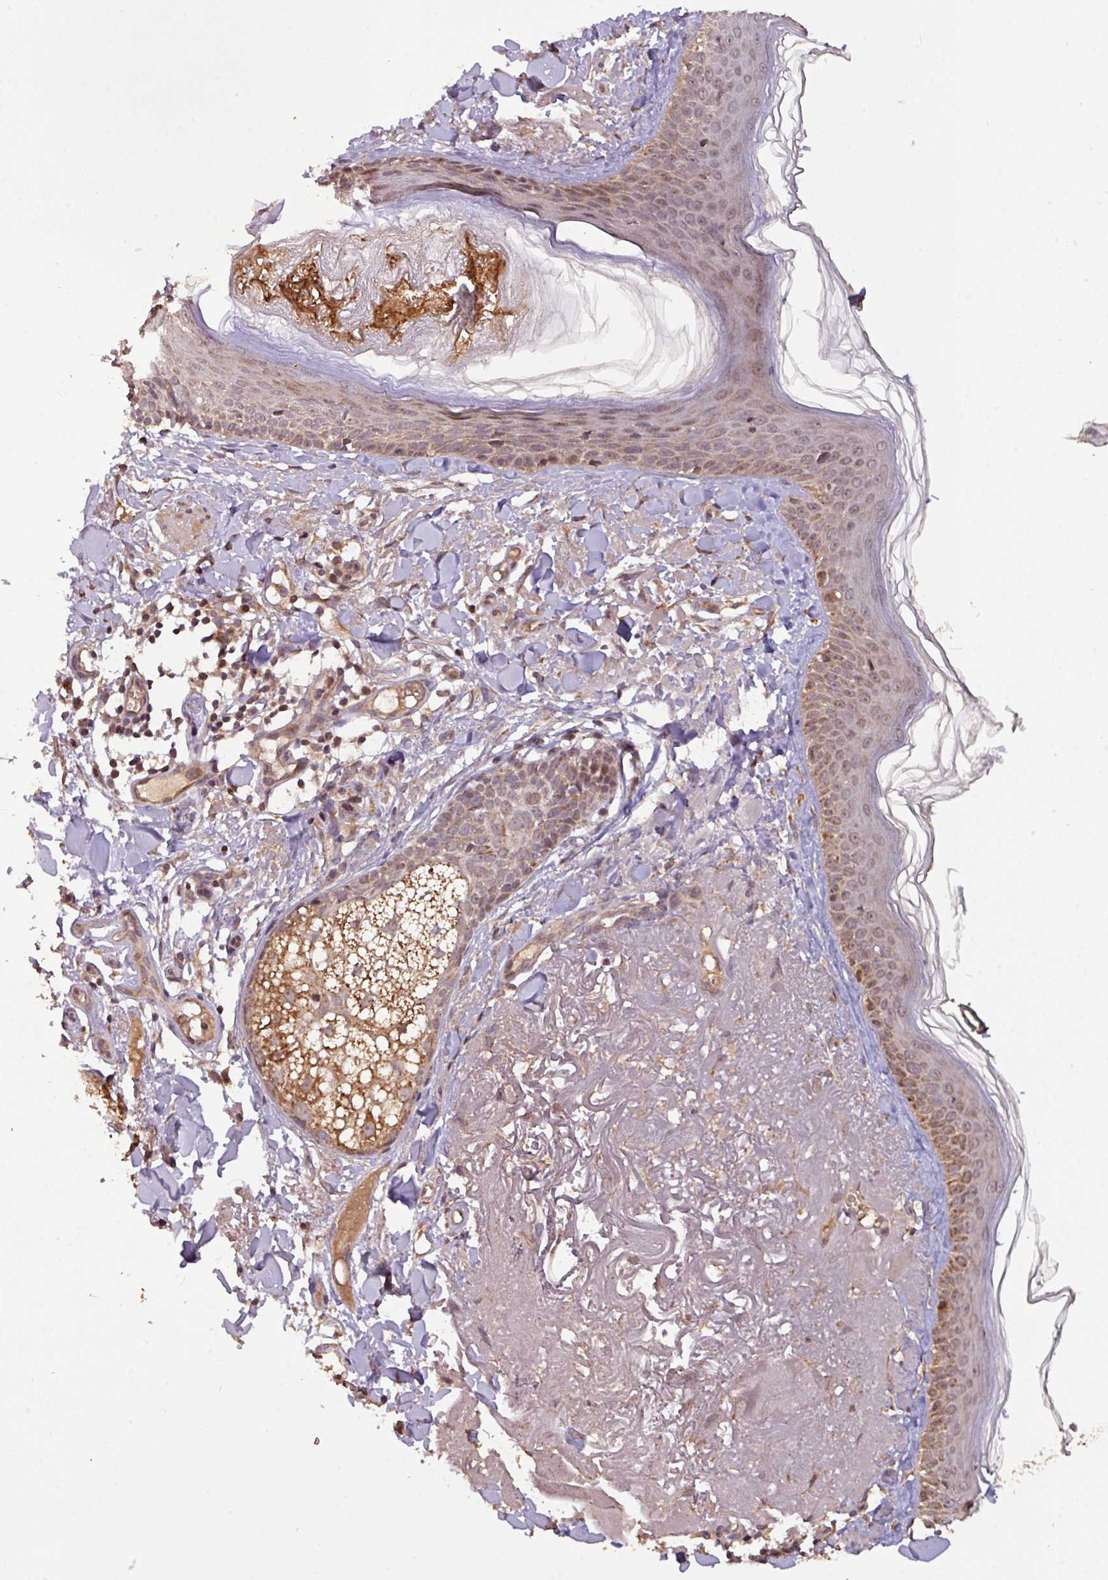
{"staining": {"intensity": "moderate", "quantity": ">75%", "location": "cytoplasmic/membranous"}, "tissue": "skin", "cell_type": "Fibroblasts", "image_type": "normal", "snomed": [{"axis": "morphology", "description": "Normal tissue, NOS"}, {"axis": "morphology", "description": "Malignant melanoma, NOS"}, {"axis": "topography", "description": "Skin"}], "caption": "A brown stain highlights moderate cytoplasmic/membranous staining of a protein in fibroblasts of unremarkable skin.", "gene": "YPEL1", "patient": {"sex": "male", "age": 80}}